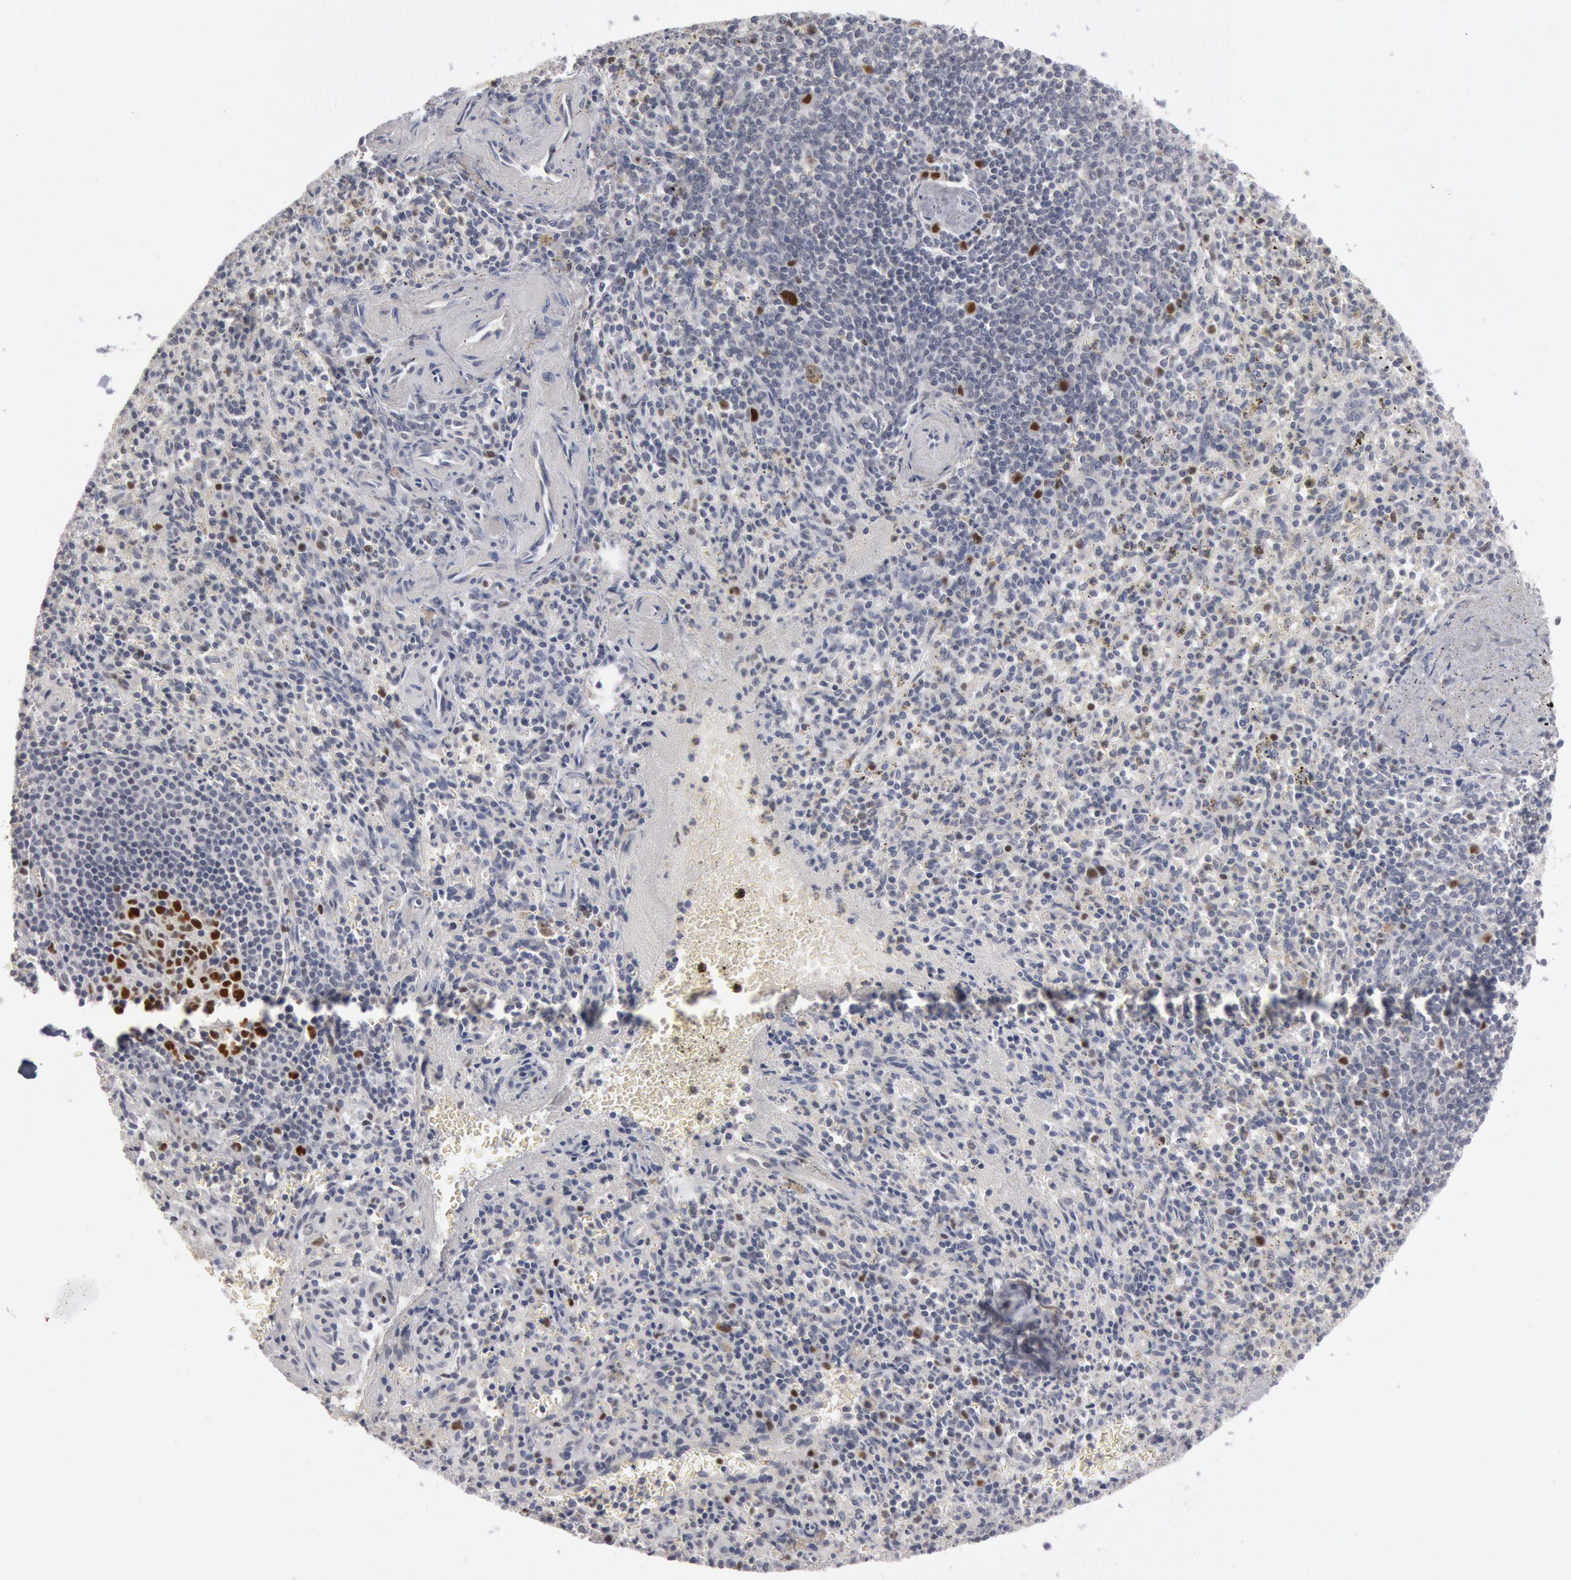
{"staining": {"intensity": "moderate", "quantity": "<25%", "location": "nuclear"}, "tissue": "spleen", "cell_type": "Cells in red pulp", "image_type": "normal", "snomed": [{"axis": "morphology", "description": "Normal tissue, NOS"}, {"axis": "topography", "description": "Spleen"}], "caption": "Protein analysis of benign spleen displays moderate nuclear staining in approximately <25% of cells in red pulp.", "gene": "WDHD1", "patient": {"sex": "male", "age": 72}}